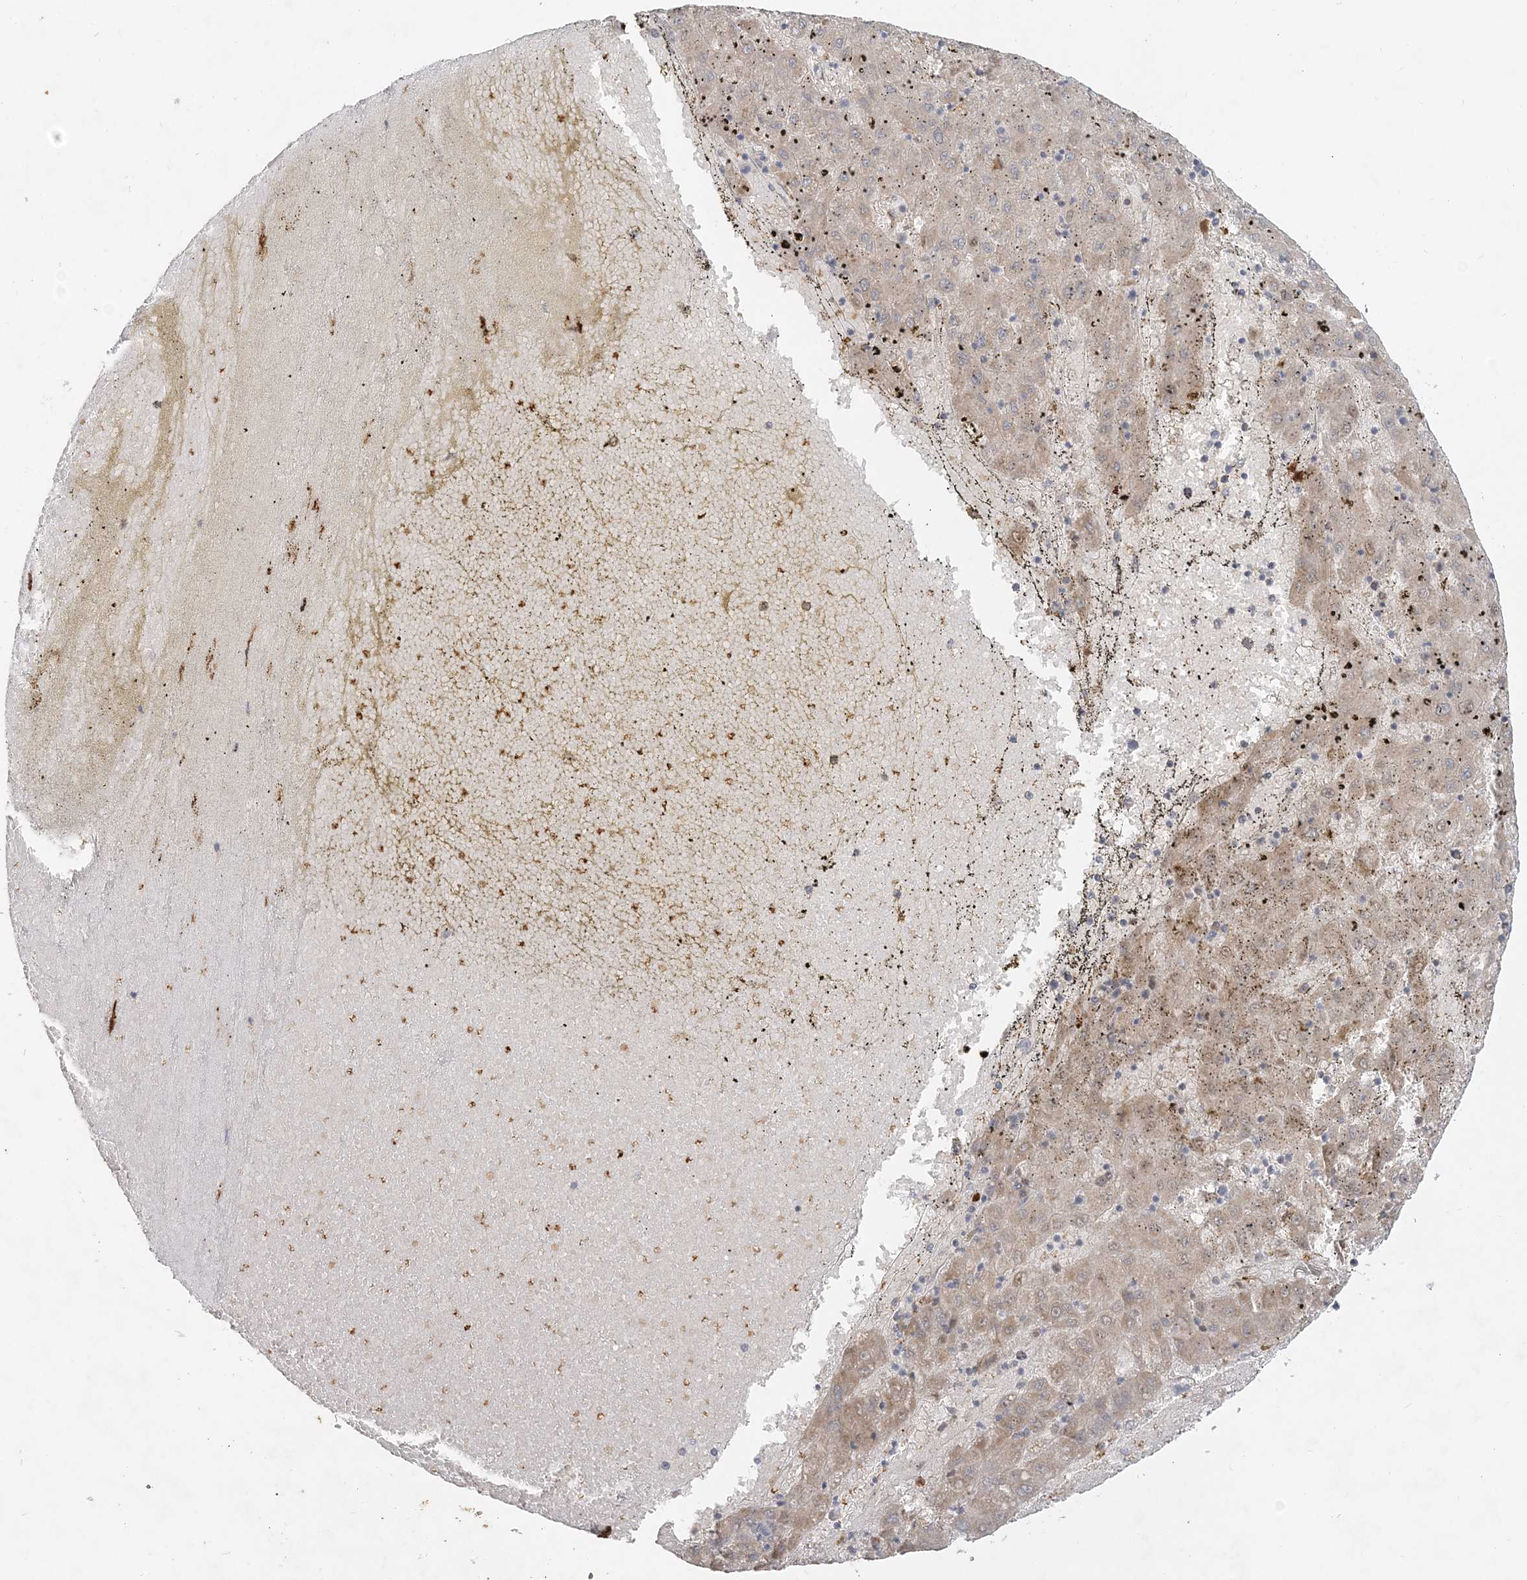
{"staining": {"intensity": "weak", "quantity": ">75%", "location": "cytoplasmic/membranous"}, "tissue": "liver cancer", "cell_type": "Tumor cells", "image_type": "cancer", "snomed": [{"axis": "morphology", "description": "Carcinoma, Hepatocellular, NOS"}, {"axis": "topography", "description": "Liver"}], "caption": "This image exhibits liver cancer (hepatocellular carcinoma) stained with immunohistochemistry (IHC) to label a protein in brown. The cytoplasmic/membranous of tumor cells show weak positivity for the protein. Nuclei are counter-stained blue.", "gene": "RAB14", "patient": {"sex": "male", "age": 72}}